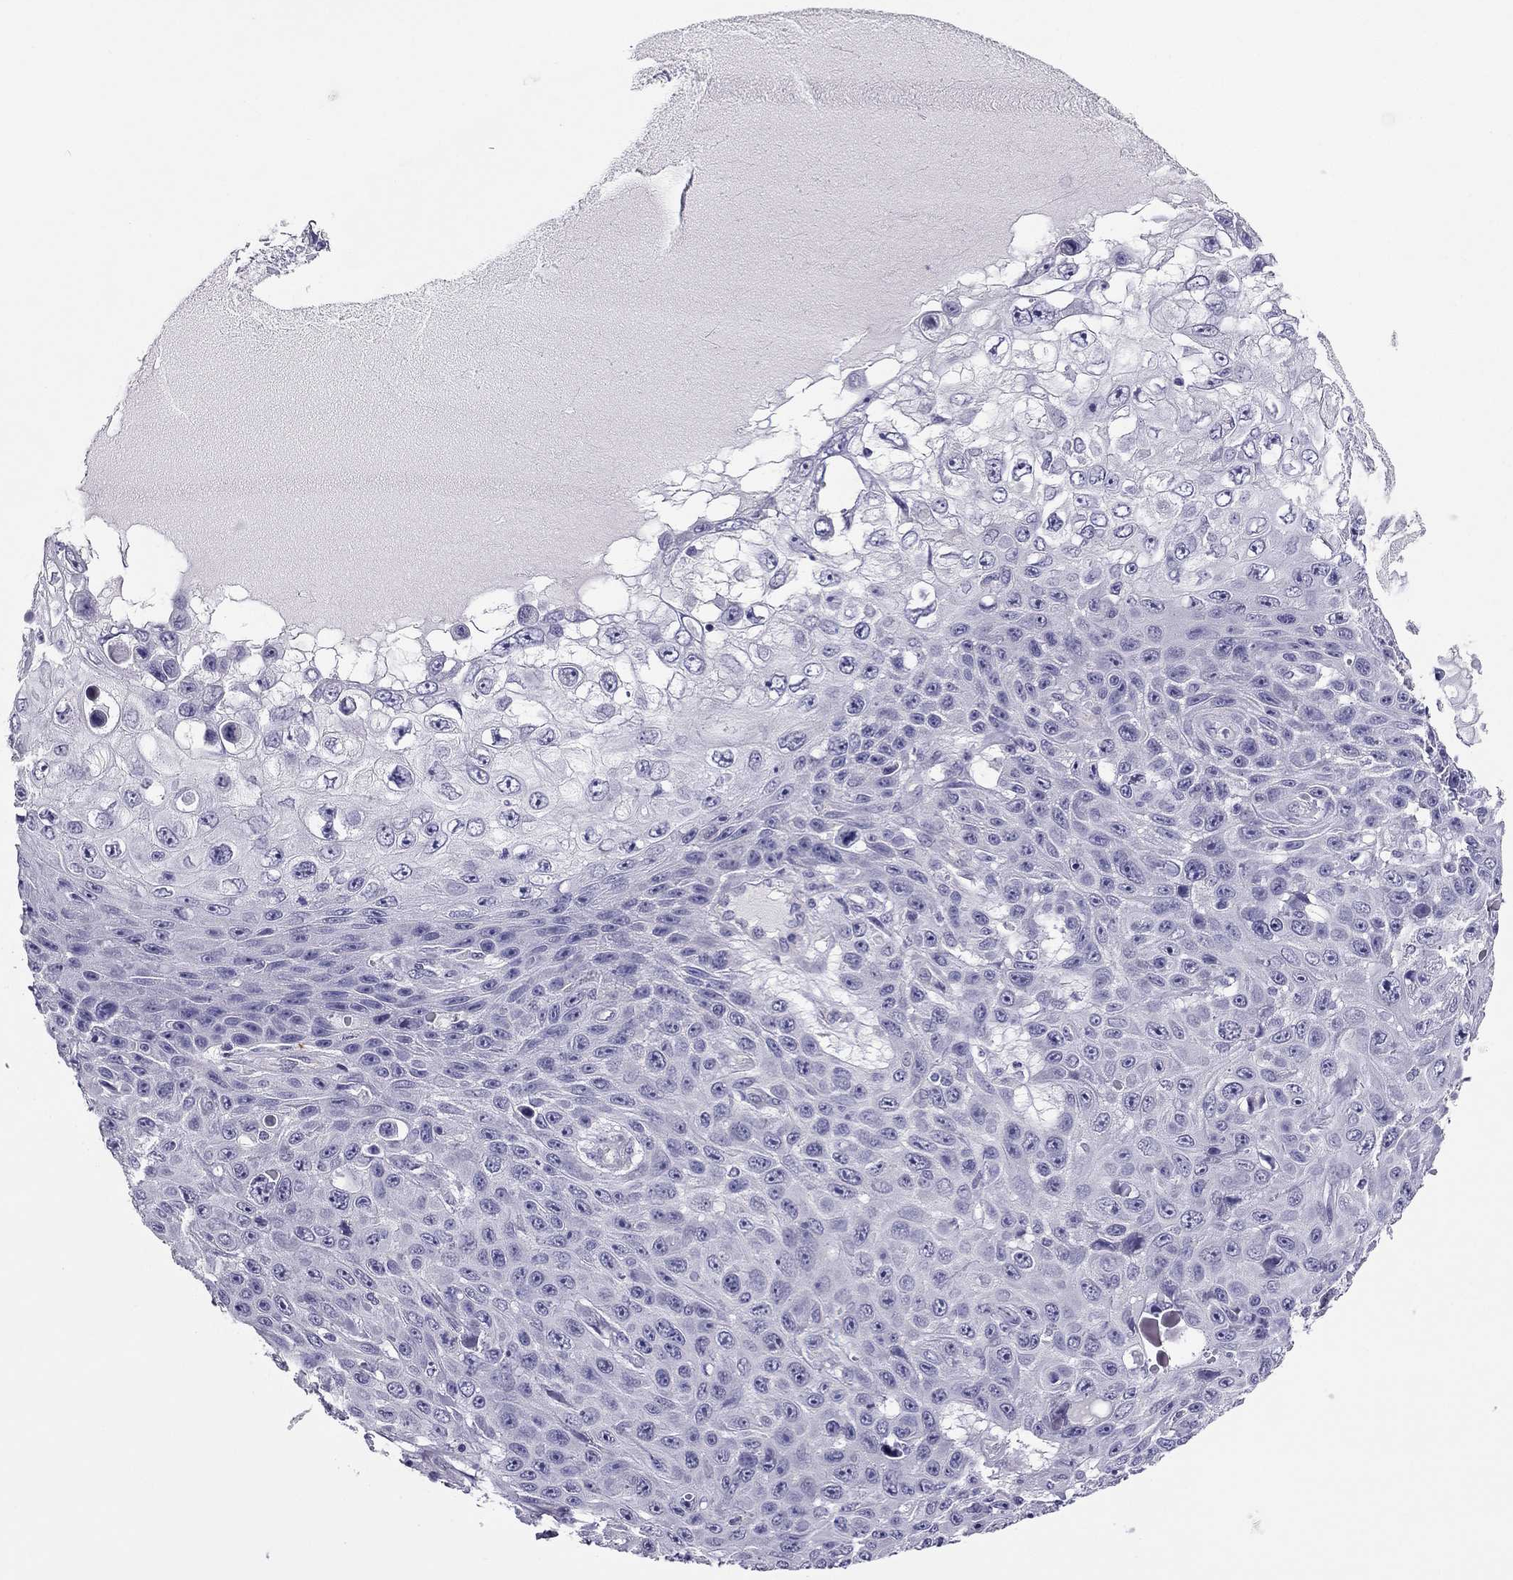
{"staining": {"intensity": "negative", "quantity": "none", "location": "none"}, "tissue": "skin cancer", "cell_type": "Tumor cells", "image_type": "cancer", "snomed": [{"axis": "morphology", "description": "Squamous cell carcinoma, NOS"}, {"axis": "topography", "description": "Skin"}], "caption": "IHC of human skin squamous cell carcinoma demonstrates no staining in tumor cells. (Stains: DAB immunohistochemistry with hematoxylin counter stain, Microscopy: brightfield microscopy at high magnification).", "gene": "PDE6A", "patient": {"sex": "male", "age": 82}}